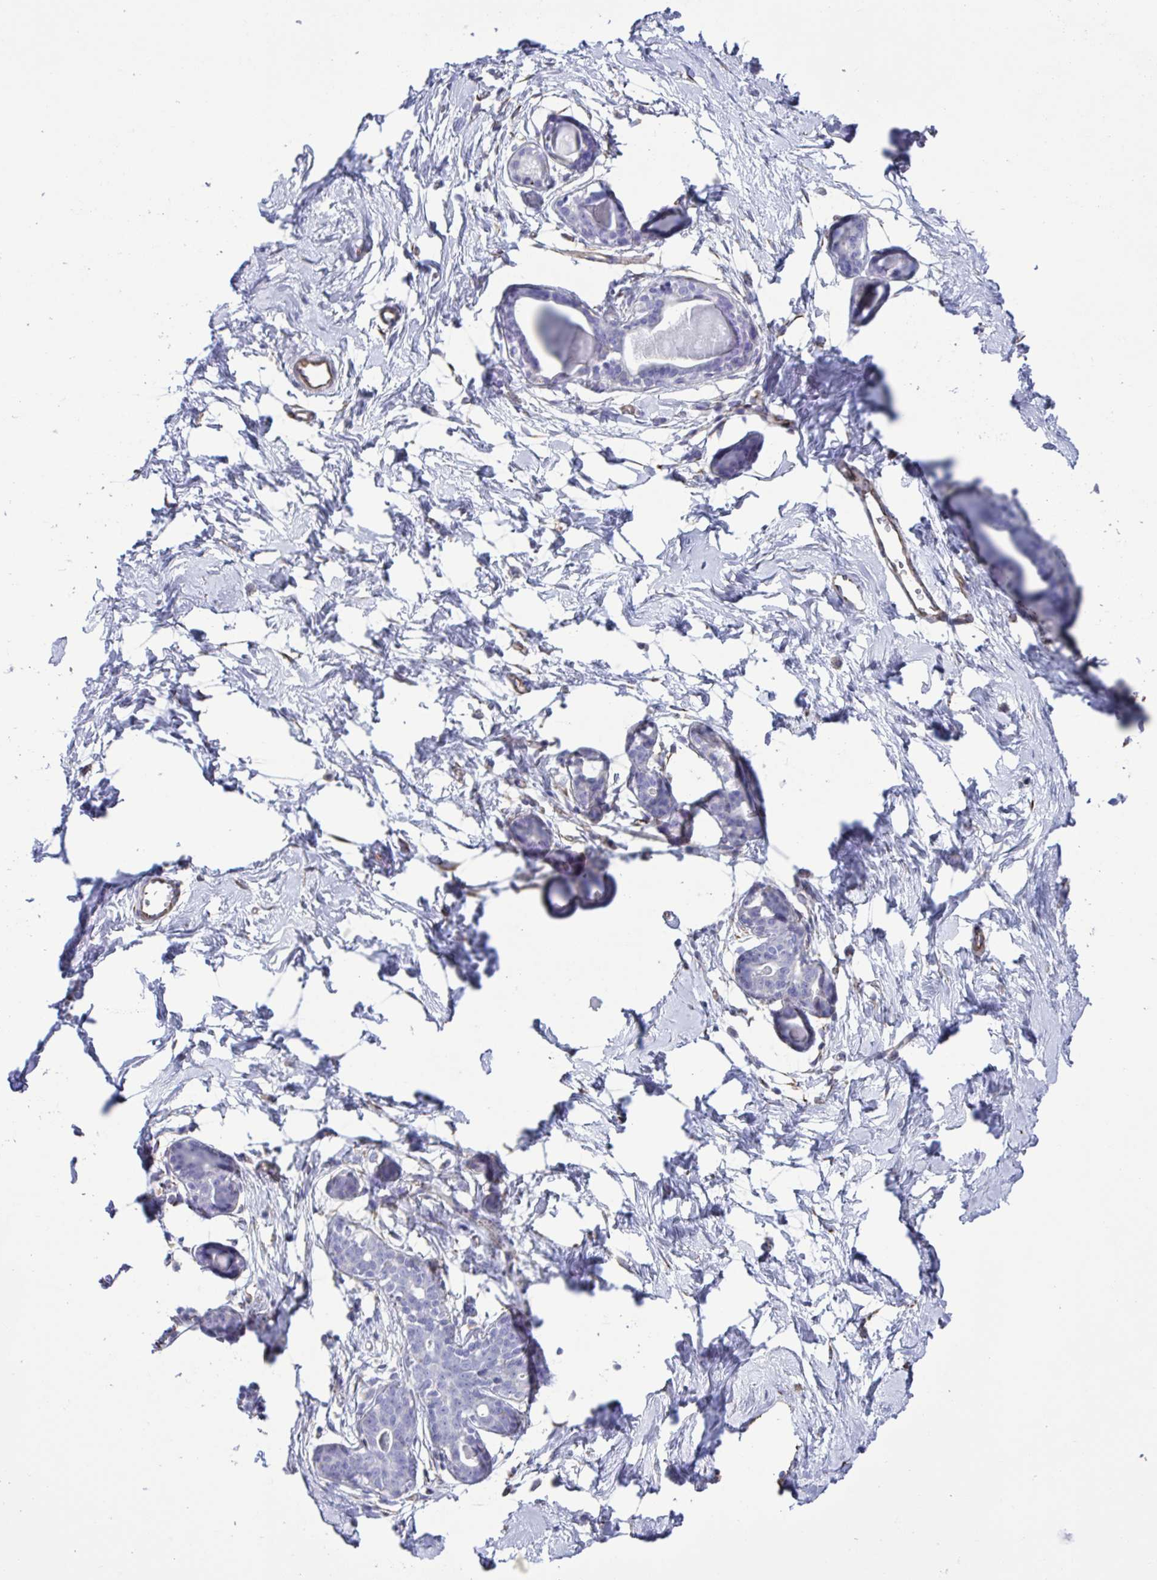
{"staining": {"intensity": "negative", "quantity": "none", "location": "none"}, "tissue": "breast", "cell_type": "Adipocytes", "image_type": "normal", "snomed": [{"axis": "morphology", "description": "Normal tissue, NOS"}, {"axis": "topography", "description": "Breast"}], "caption": "A high-resolution image shows immunohistochemistry staining of normal breast, which displays no significant staining in adipocytes. (Immunohistochemistry, brightfield microscopy, high magnification).", "gene": "TMEM86B", "patient": {"sex": "female", "age": 45}}